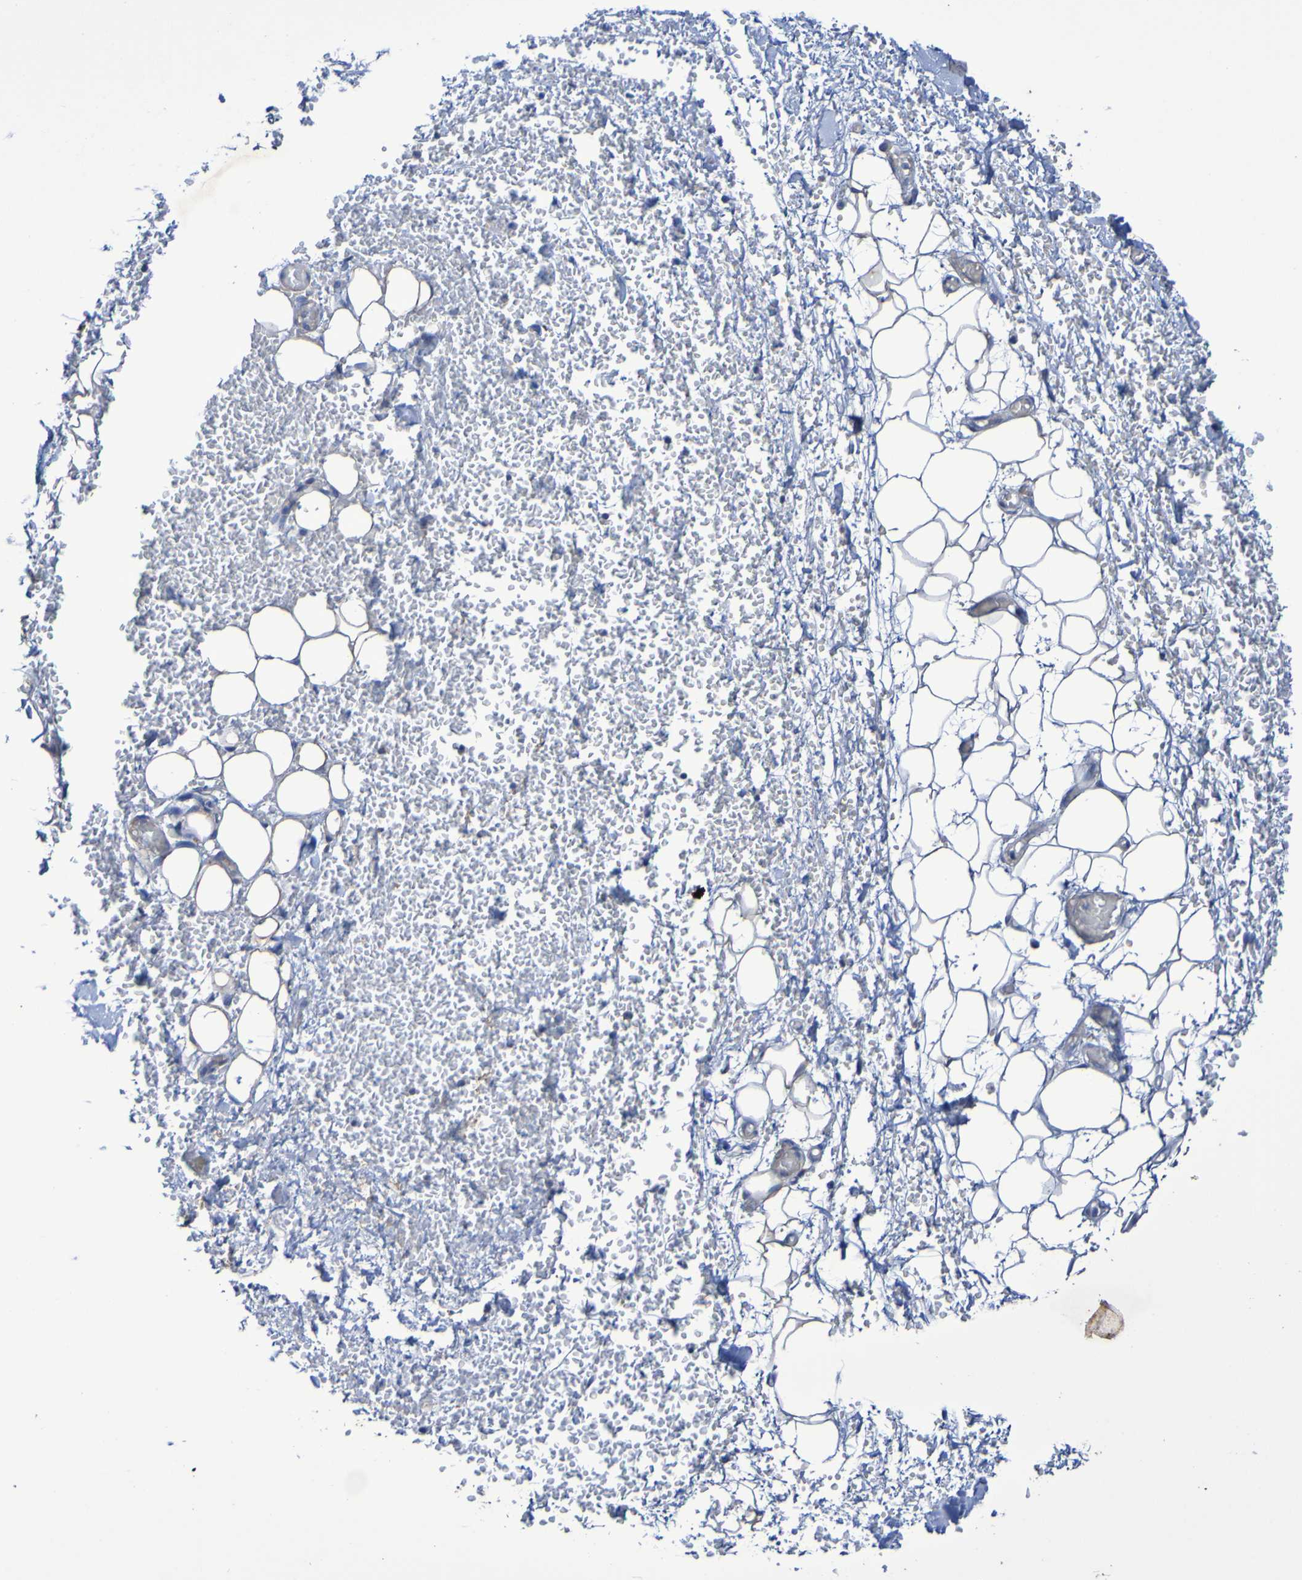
{"staining": {"intensity": "negative", "quantity": "none", "location": "none"}, "tissue": "adipose tissue", "cell_type": "Adipocytes", "image_type": "normal", "snomed": [{"axis": "morphology", "description": "Normal tissue, NOS"}, {"axis": "morphology", "description": "Adenocarcinoma, NOS"}, {"axis": "topography", "description": "Esophagus"}], "caption": "IHC of unremarkable human adipose tissue displays no positivity in adipocytes.", "gene": "SRPRB", "patient": {"sex": "male", "age": 62}}